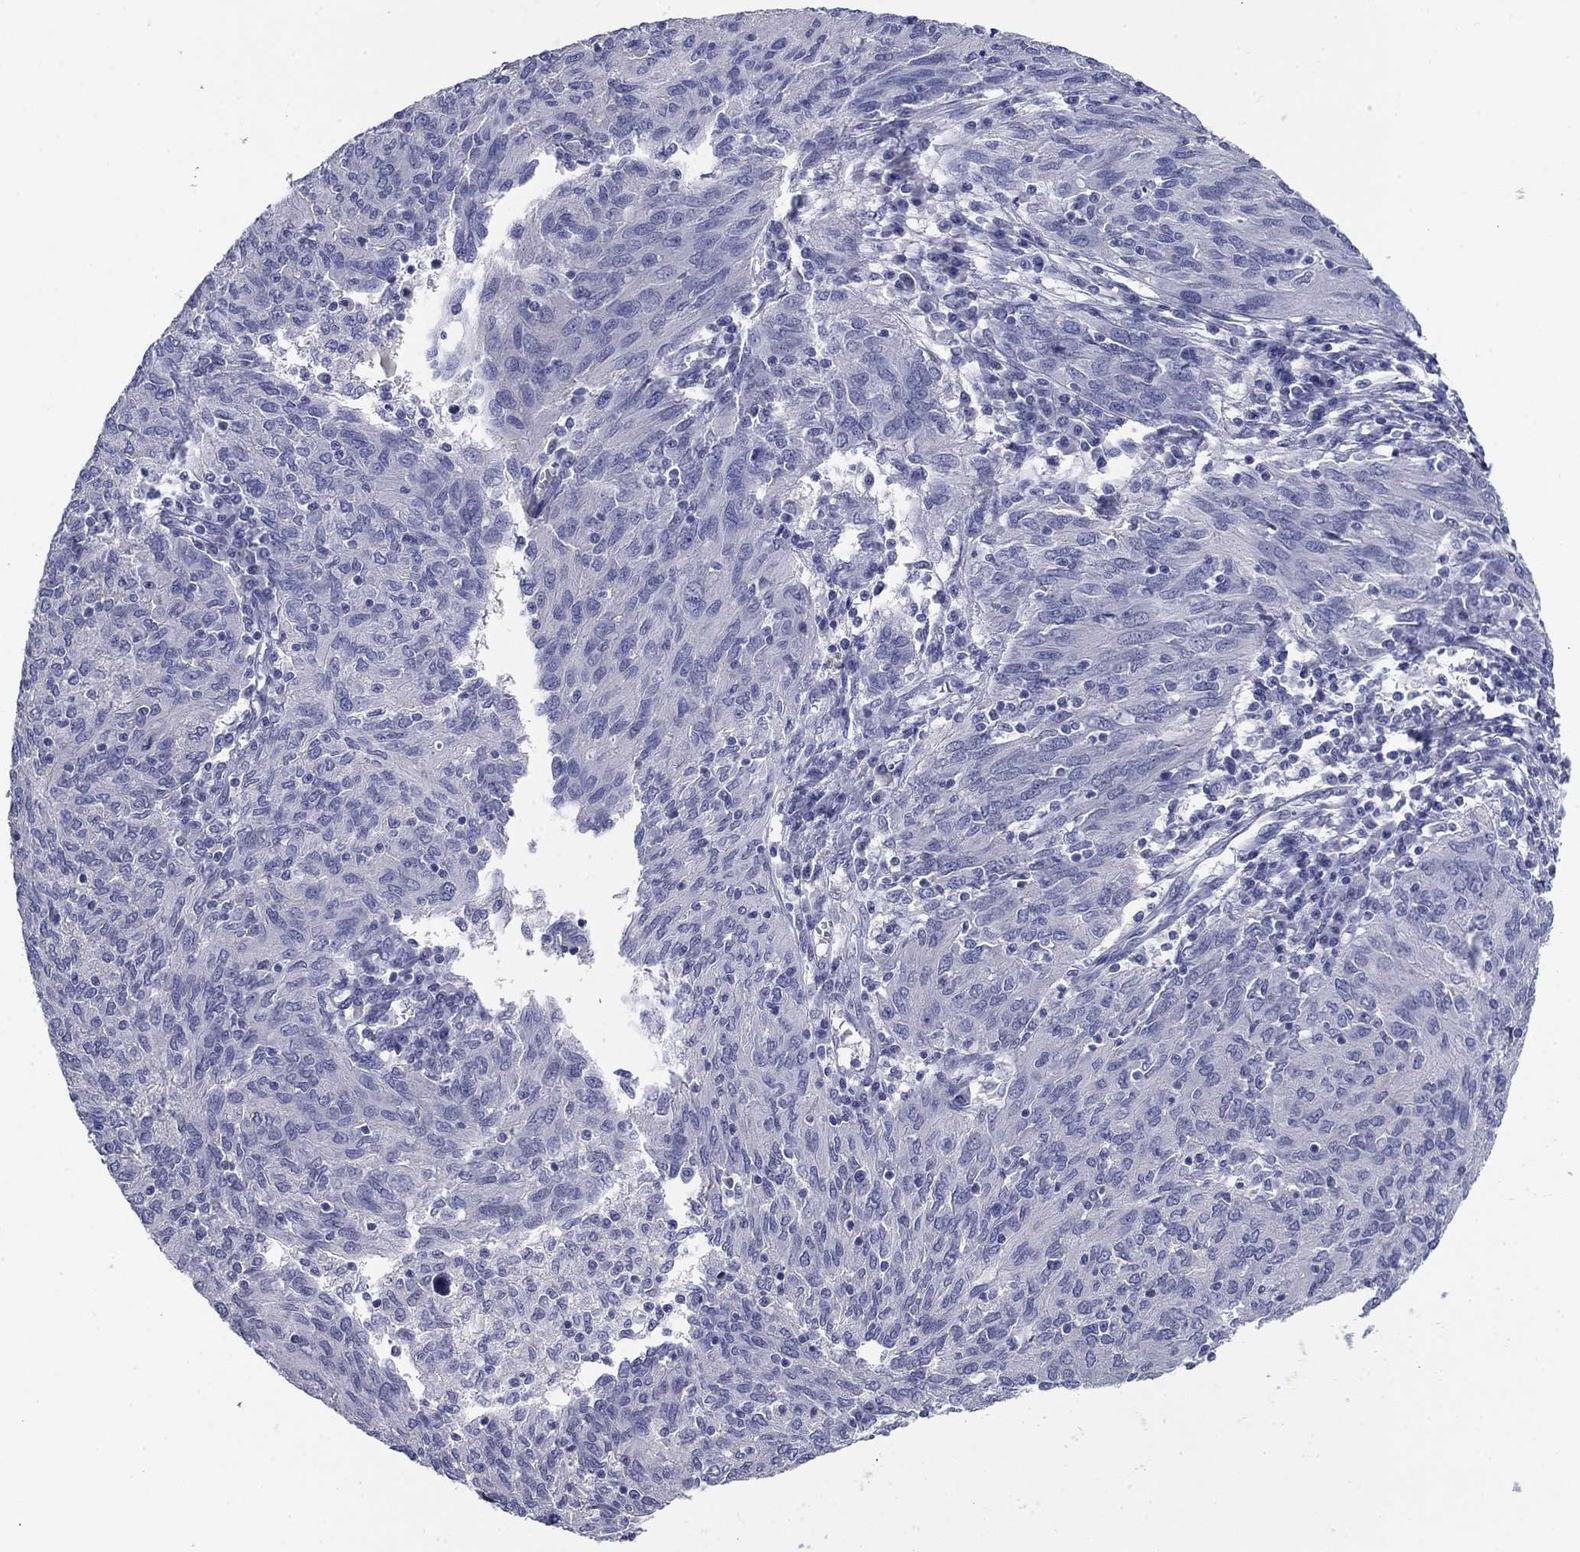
{"staining": {"intensity": "negative", "quantity": "none", "location": "none"}, "tissue": "ovarian cancer", "cell_type": "Tumor cells", "image_type": "cancer", "snomed": [{"axis": "morphology", "description": "Carcinoma, endometroid"}, {"axis": "topography", "description": "Ovary"}], "caption": "There is no significant positivity in tumor cells of ovarian endometroid carcinoma. (Stains: DAB (3,3'-diaminobenzidine) immunohistochemistry (IHC) with hematoxylin counter stain, Microscopy: brightfield microscopy at high magnification).", "gene": "ABCC2", "patient": {"sex": "female", "age": 50}}